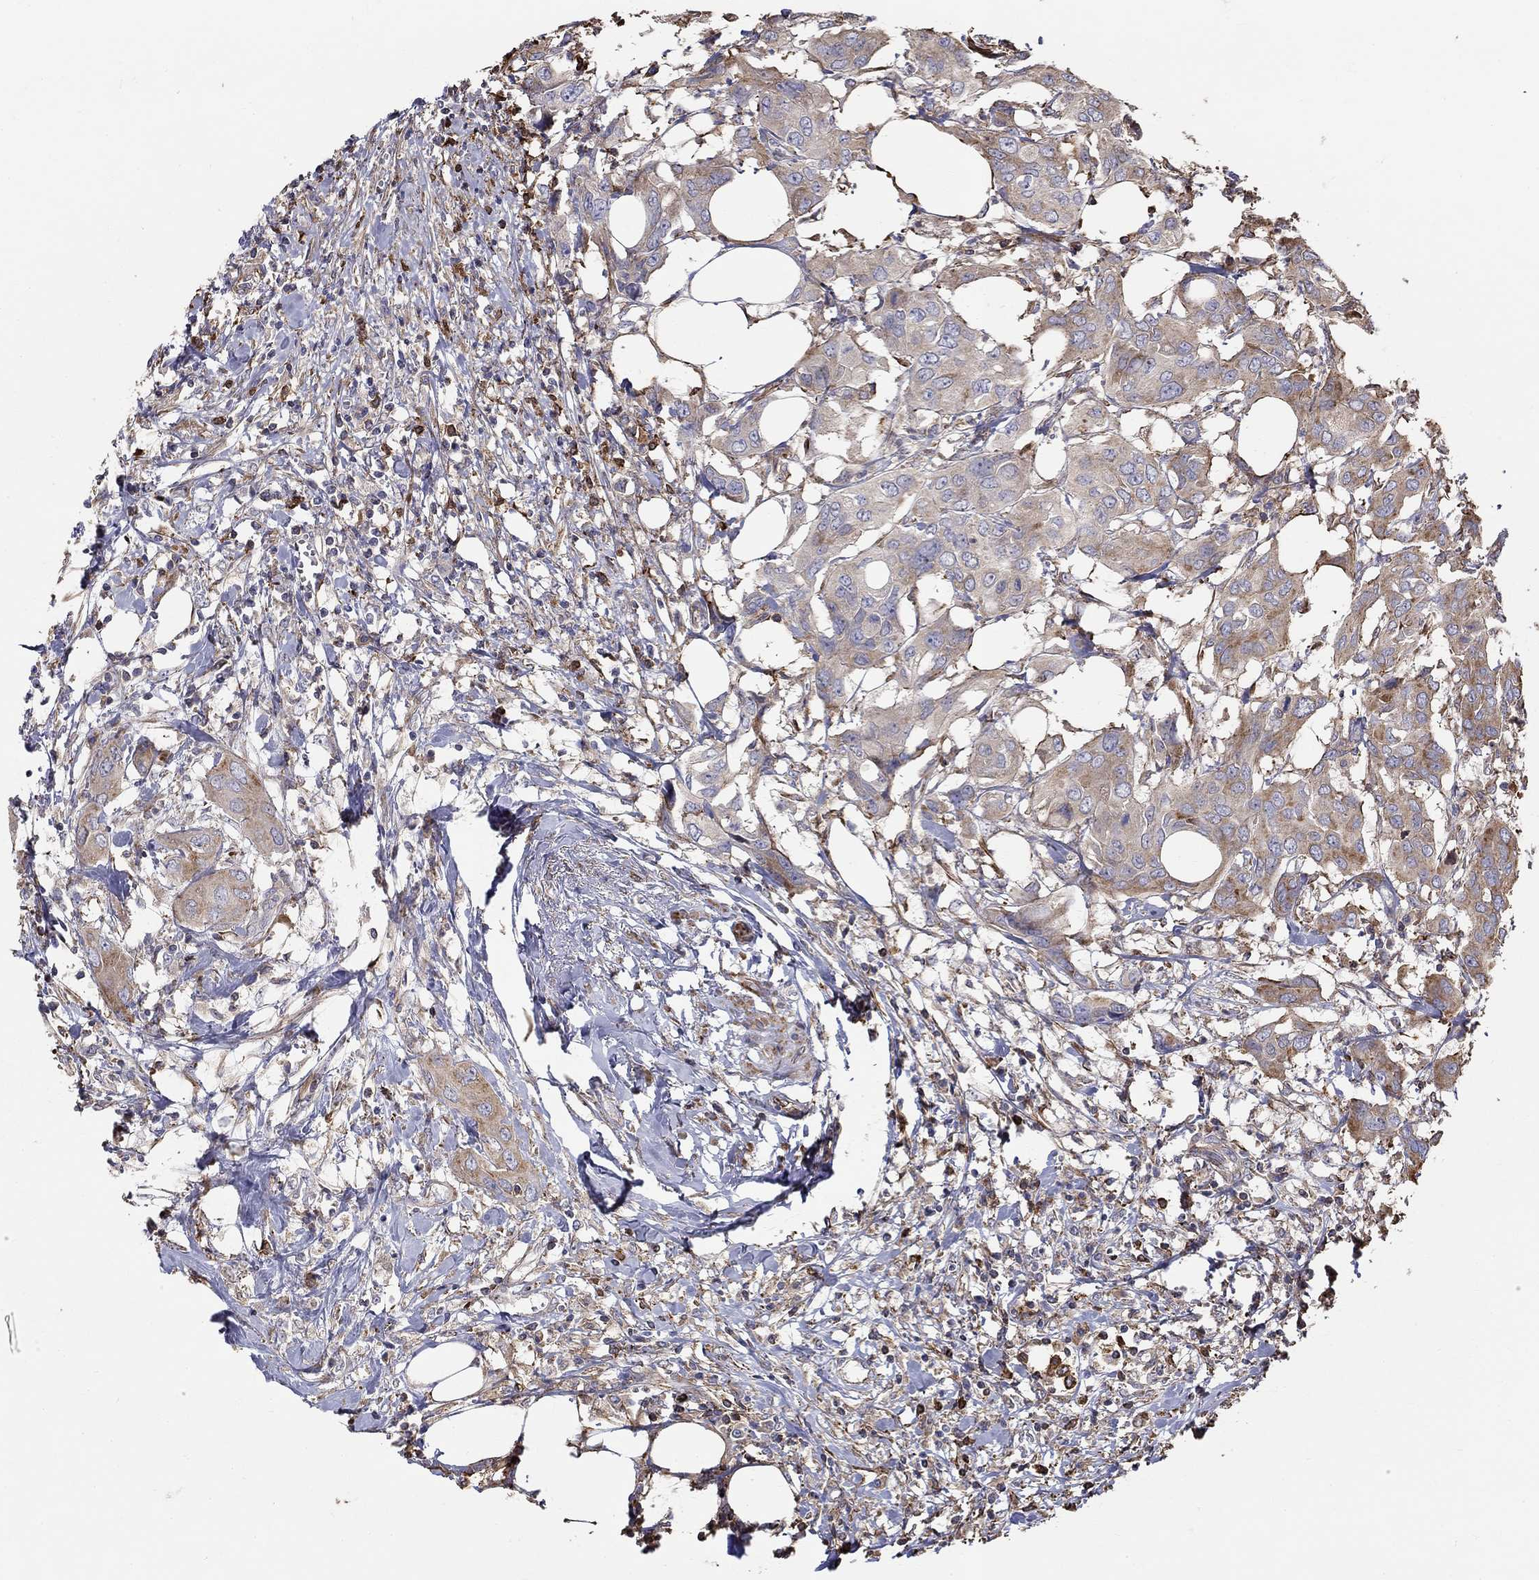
{"staining": {"intensity": "moderate", "quantity": "<25%", "location": "cytoplasmic/membranous"}, "tissue": "urothelial cancer", "cell_type": "Tumor cells", "image_type": "cancer", "snomed": [{"axis": "morphology", "description": "Urothelial carcinoma, NOS"}, {"axis": "morphology", "description": "Urothelial carcinoma, High grade"}, {"axis": "topography", "description": "Urinary bladder"}], "caption": "High-power microscopy captured an immunohistochemistry image of urothelial cancer, revealing moderate cytoplasmic/membranous expression in approximately <25% of tumor cells. (DAB = brown stain, brightfield microscopy at high magnification).", "gene": "NPHP1", "patient": {"sex": "male", "age": 63}}